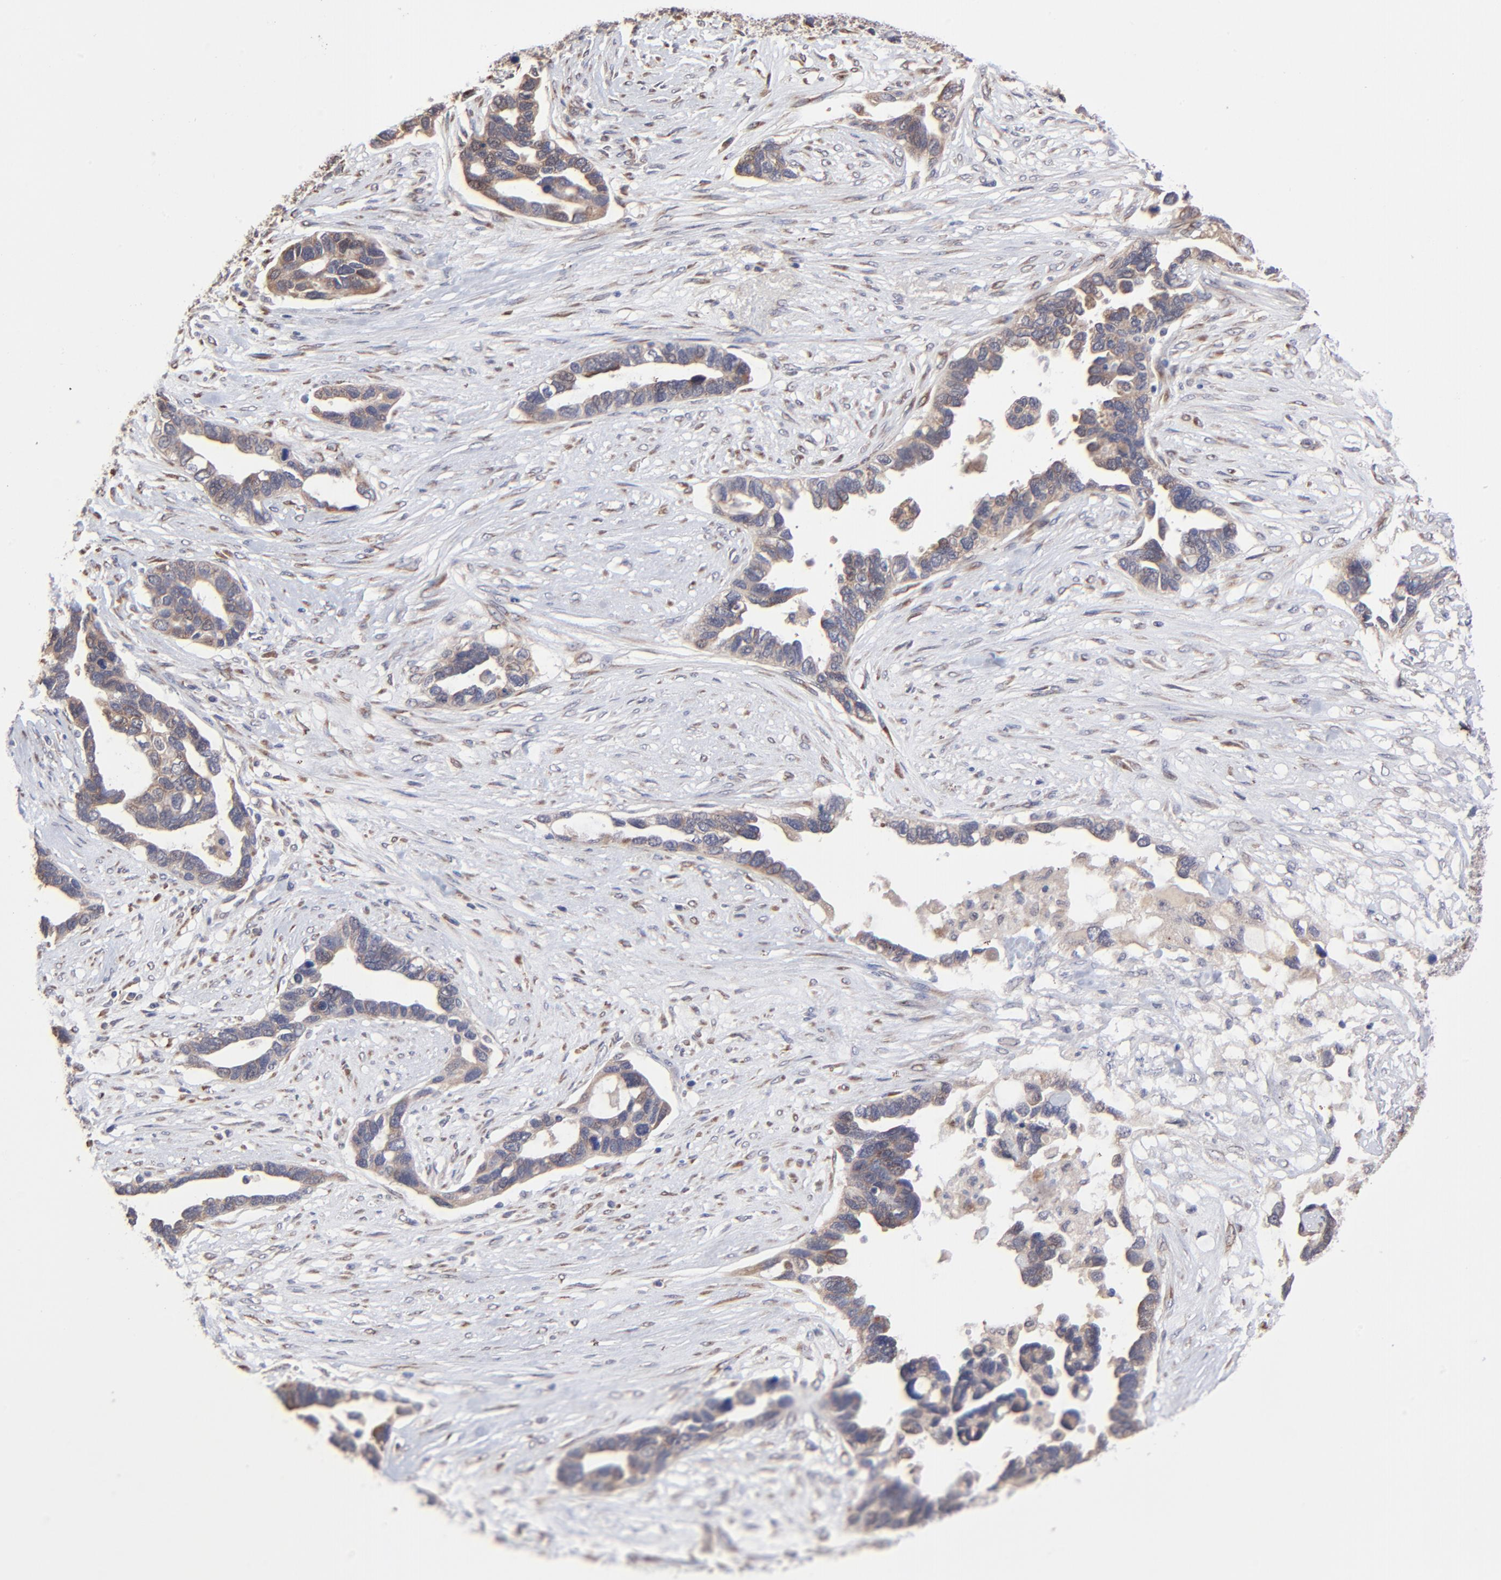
{"staining": {"intensity": "weak", "quantity": "25%-75%", "location": "cytoplasmic/membranous"}, "tissue": "ovarian cancer", "cell_type": "Tumor cells", "image_type": "cancer", "snomed": [{"axis": "morphology", "description": "Cystadenocarcinoma, serous, NOS"}, {"axis": "topography", "description": "Ovary"}], "caption": "Tumor cells reveal low levels of weak cytoplasmic/membranous positivity in approximately 25%-75% of cells in human serous cystadenocarcinoma (ovarian). (DAB (3,3'-diaminobenzidine) IHC with brightfield microscopy, high magnification).", "gene": "CHL1", "patient": {"sex": "female", "age": 54}}